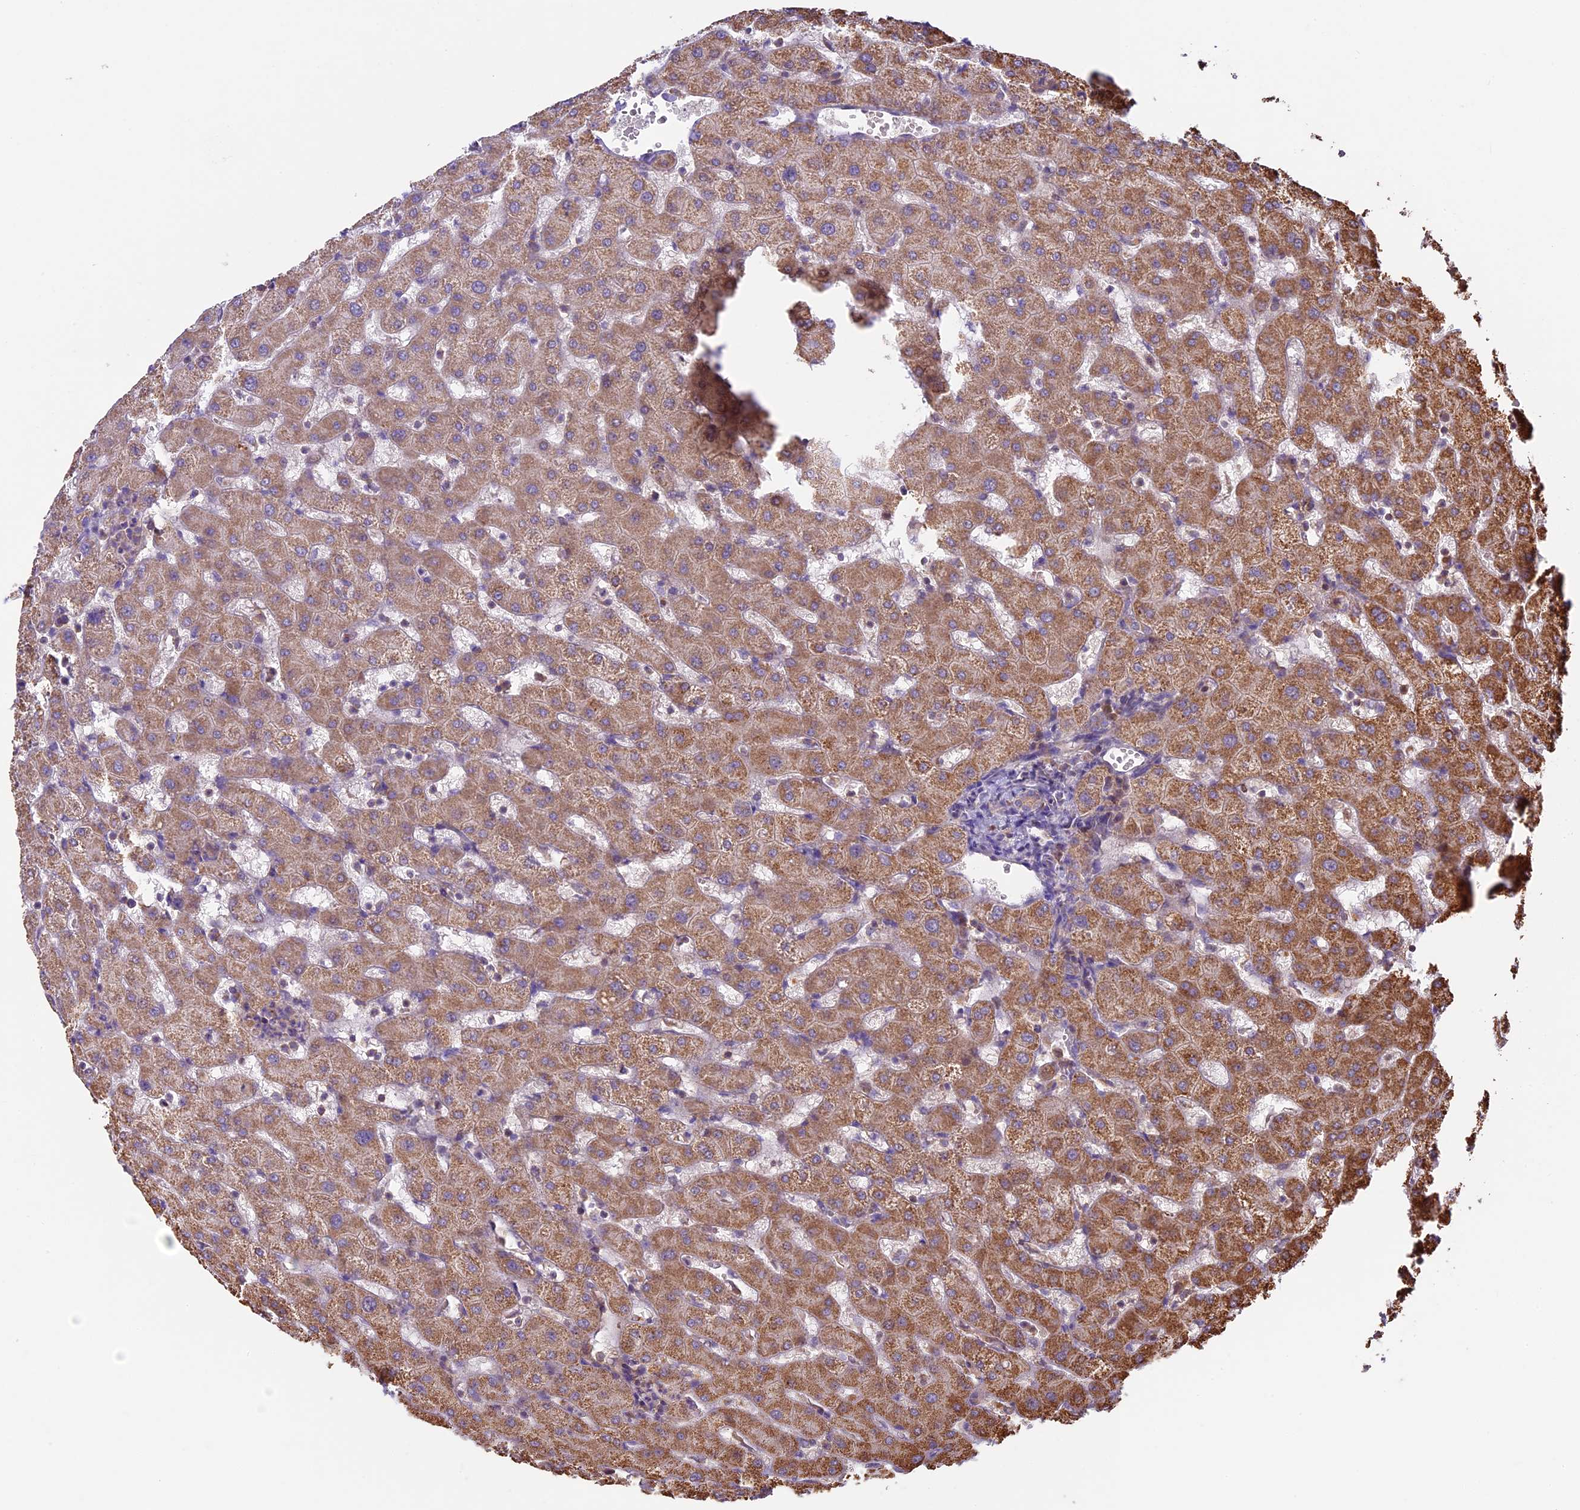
{"staining": {"intensity": "moderate", "quantity": "<25%", "location": "cytoplasmic/membranous"}, "tissue": "liver", "cell_type": "Cholangiocytes", "image_type": "normal", "snomed": [{"axis": "morphology", "description": "Normal tissue, NOS"}, {"axis": "topography", "description": "Liver"}], "caption": "The photomicrograph shows a brown stain indicating the presence of a protein in the cytoplasmic/membranous of cholangiocytes in liver.", "gene": "BCAS4", "patient": {"sex": "female", "age": 63}}